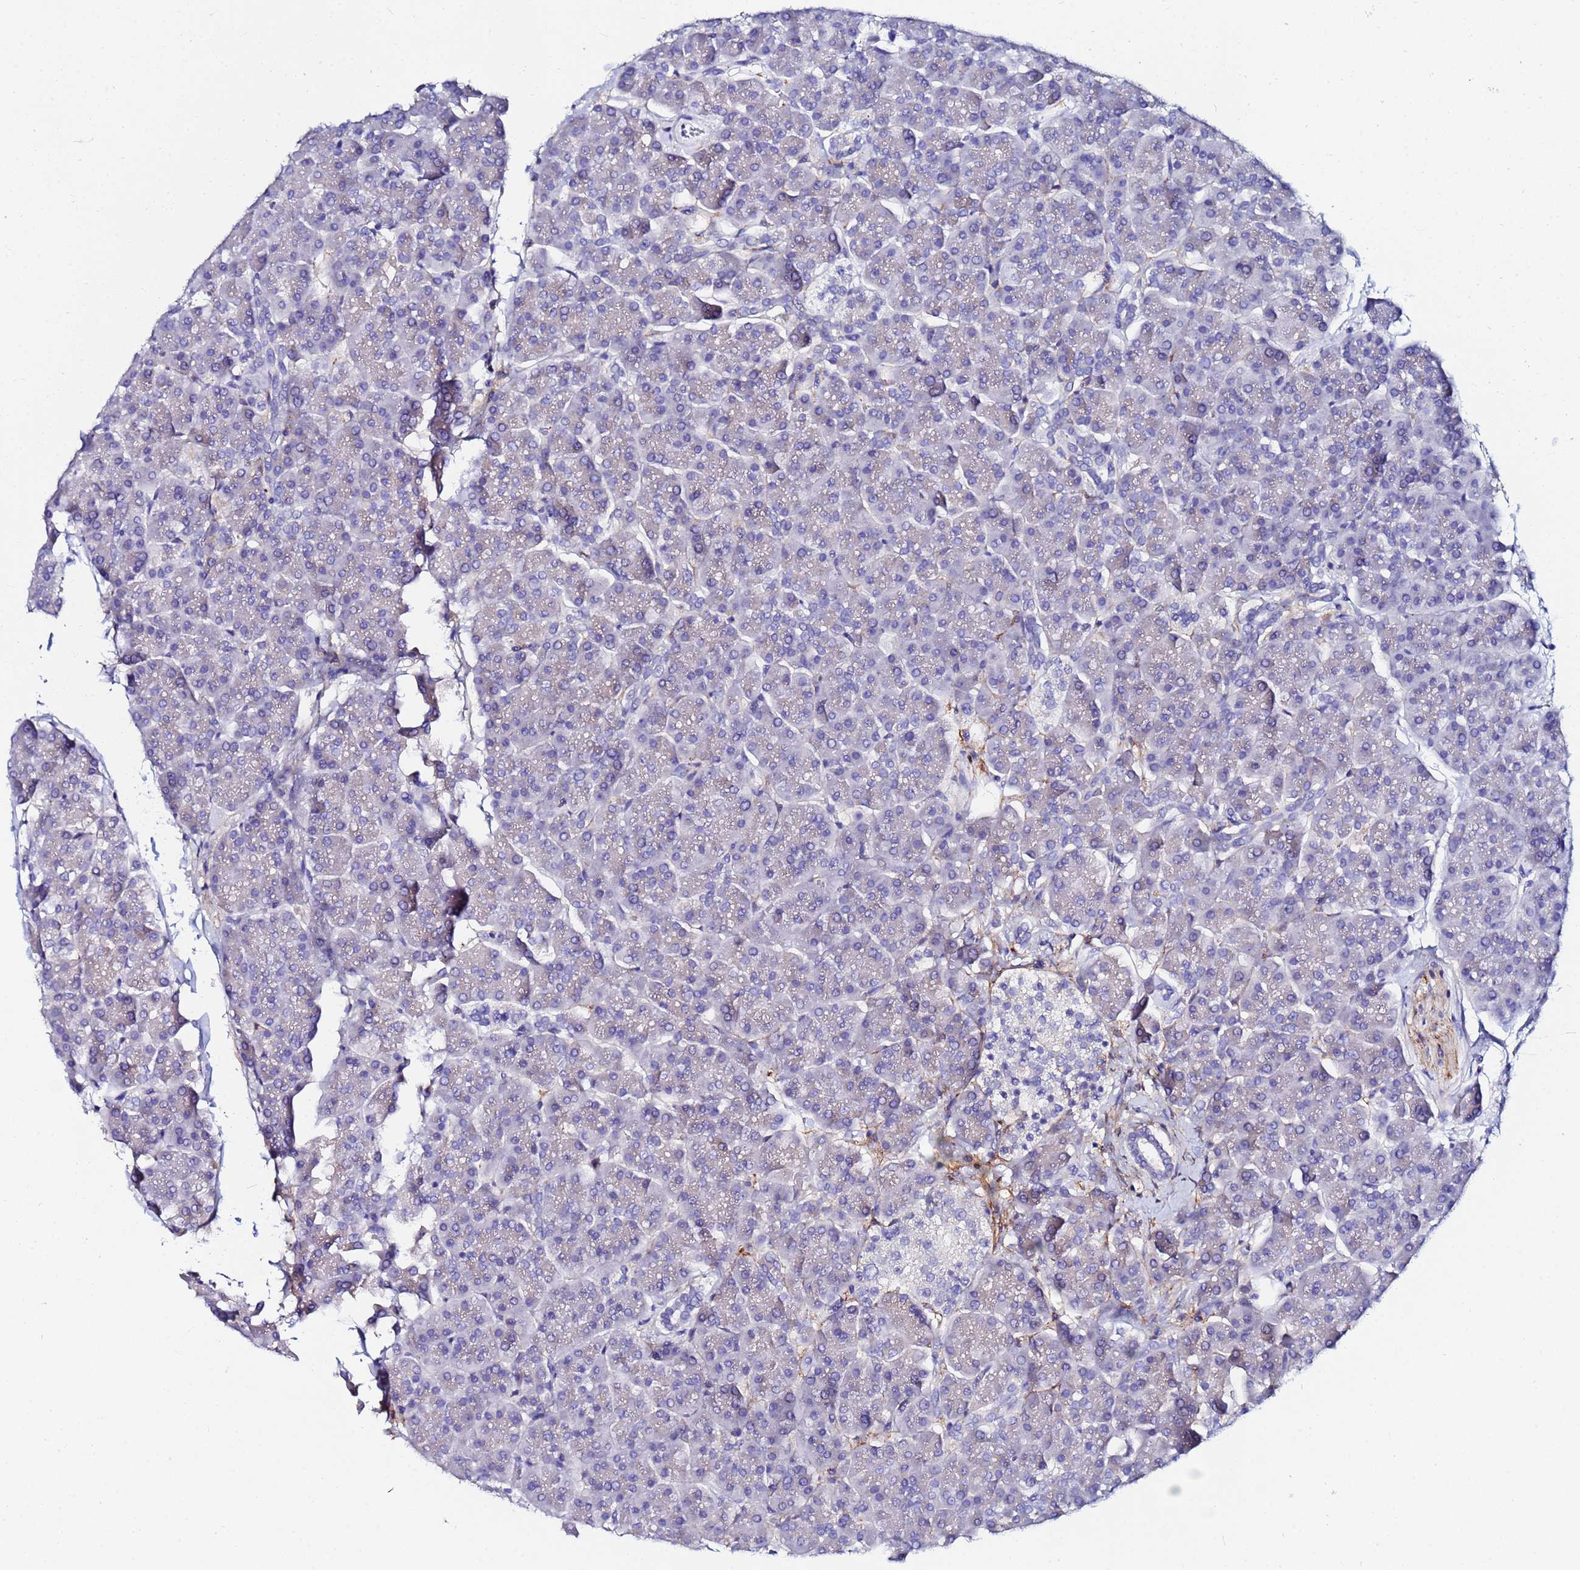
{"staining": {"intensity": "negative", "quantity": "none", "location": "none"}, "tissue": "pancreas", "cell_type": "Exocrine glandular cells", "image_type": "normal", "snomed": [{"axis": "morphology", "description": "Normal tissue, NOS"}, {"axis": "topography", "description": "Pancreas"}, {"axis": "topography", "description": "Peripheral nerve tissue"}], "caption": "The image displays no staining of exocrine glandular cells in normal pancreas.", "gene": "BASP1", "patient": {"sex": "male", "age": 54}}